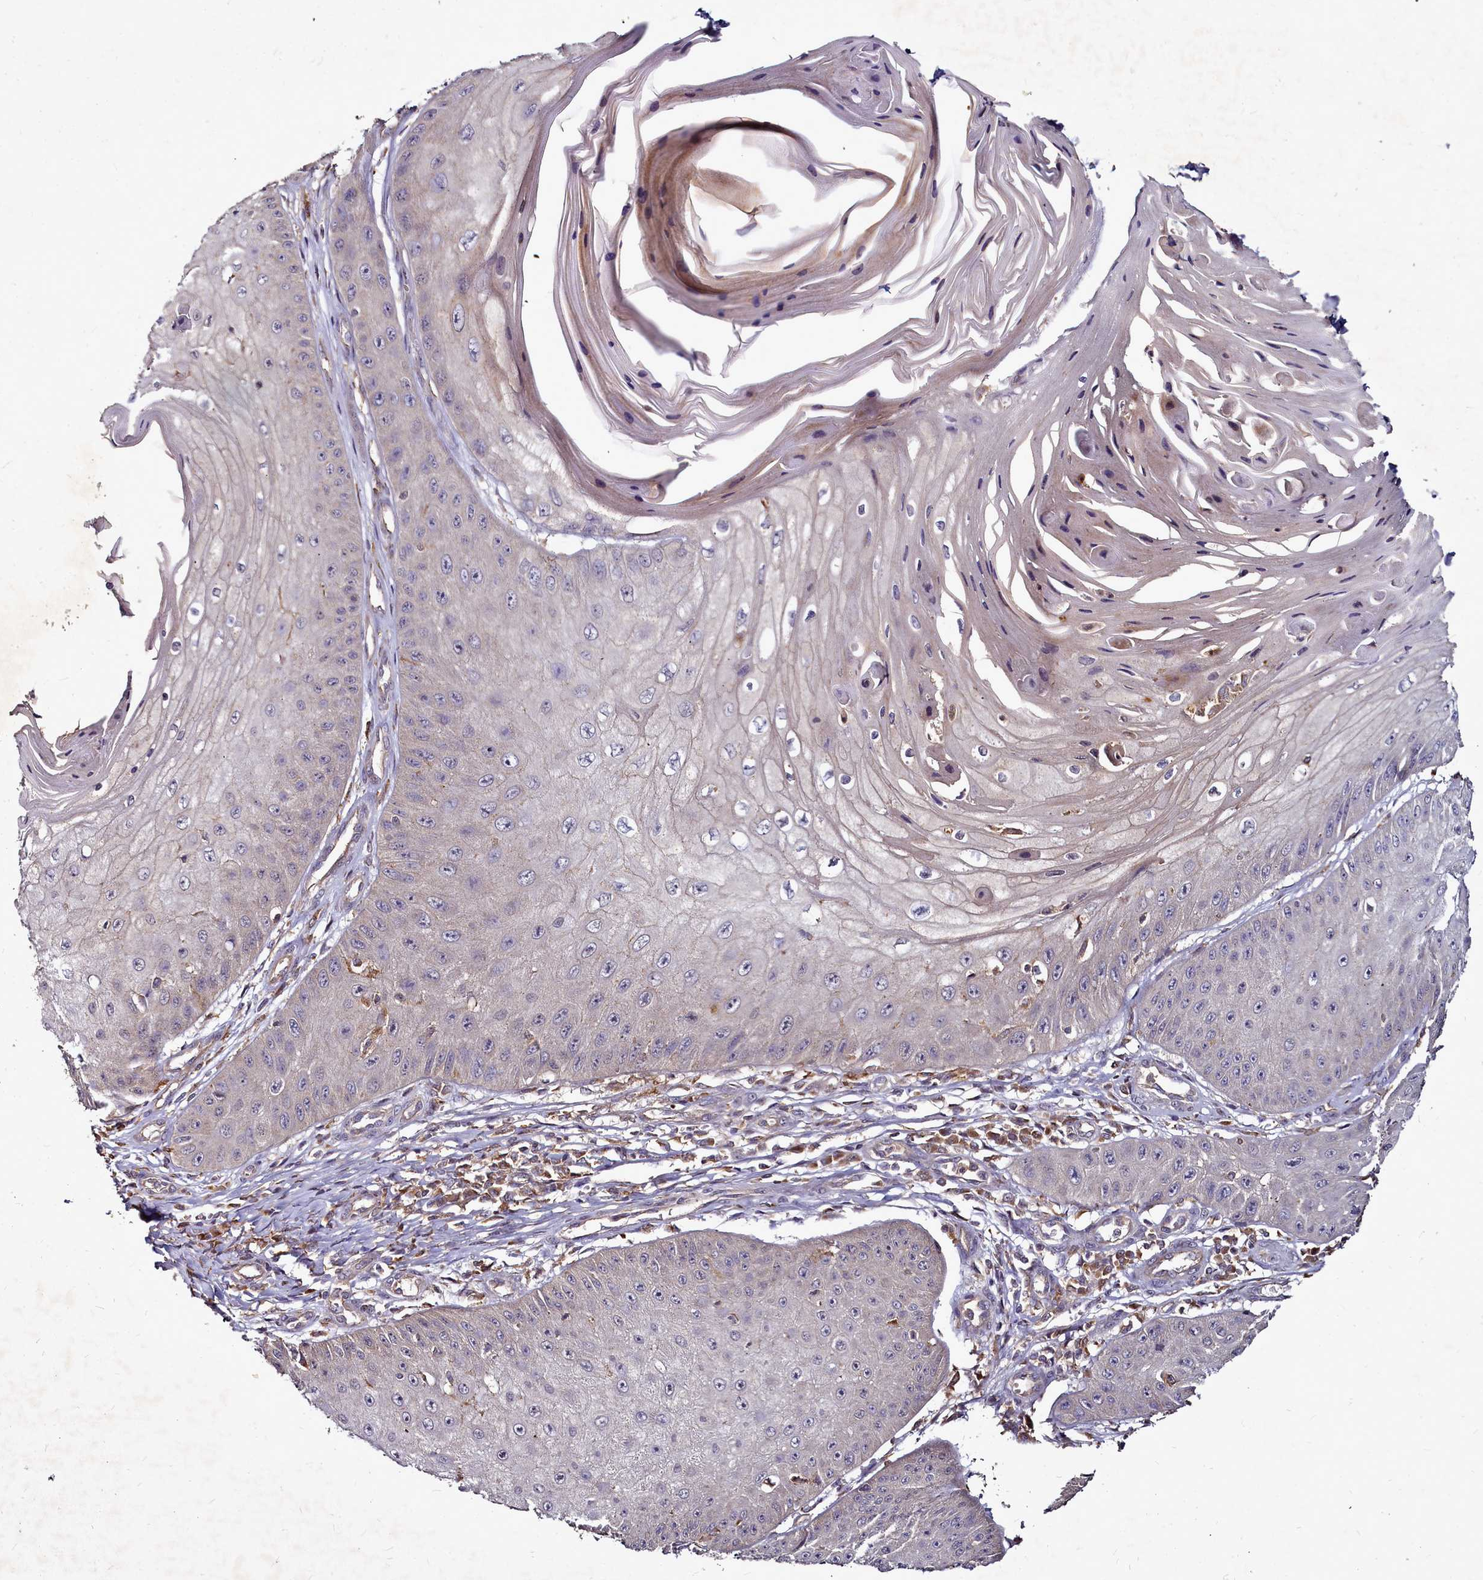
{"staining": {"intensity": "negative", "quantity": "none", "location": "none"}, "tissue": "skin cancer", "cell_type": "Tumor cells", "image_type": "cancer", "snomed": [{"axis": "morphology", "description": "Squamous cell carcinoma, NOS"}, {"axis": "topography", "description": "Skin"}], "caption": "High magnification brightfield microscopy of skin squamous cell carcinoma stained with DAB (brown) and counterstained with hematoxylin (blue): tumor cells show no significant positivity.", "gene": "NCKAP1L", "patient": {"sex": "male", "age": 70}}